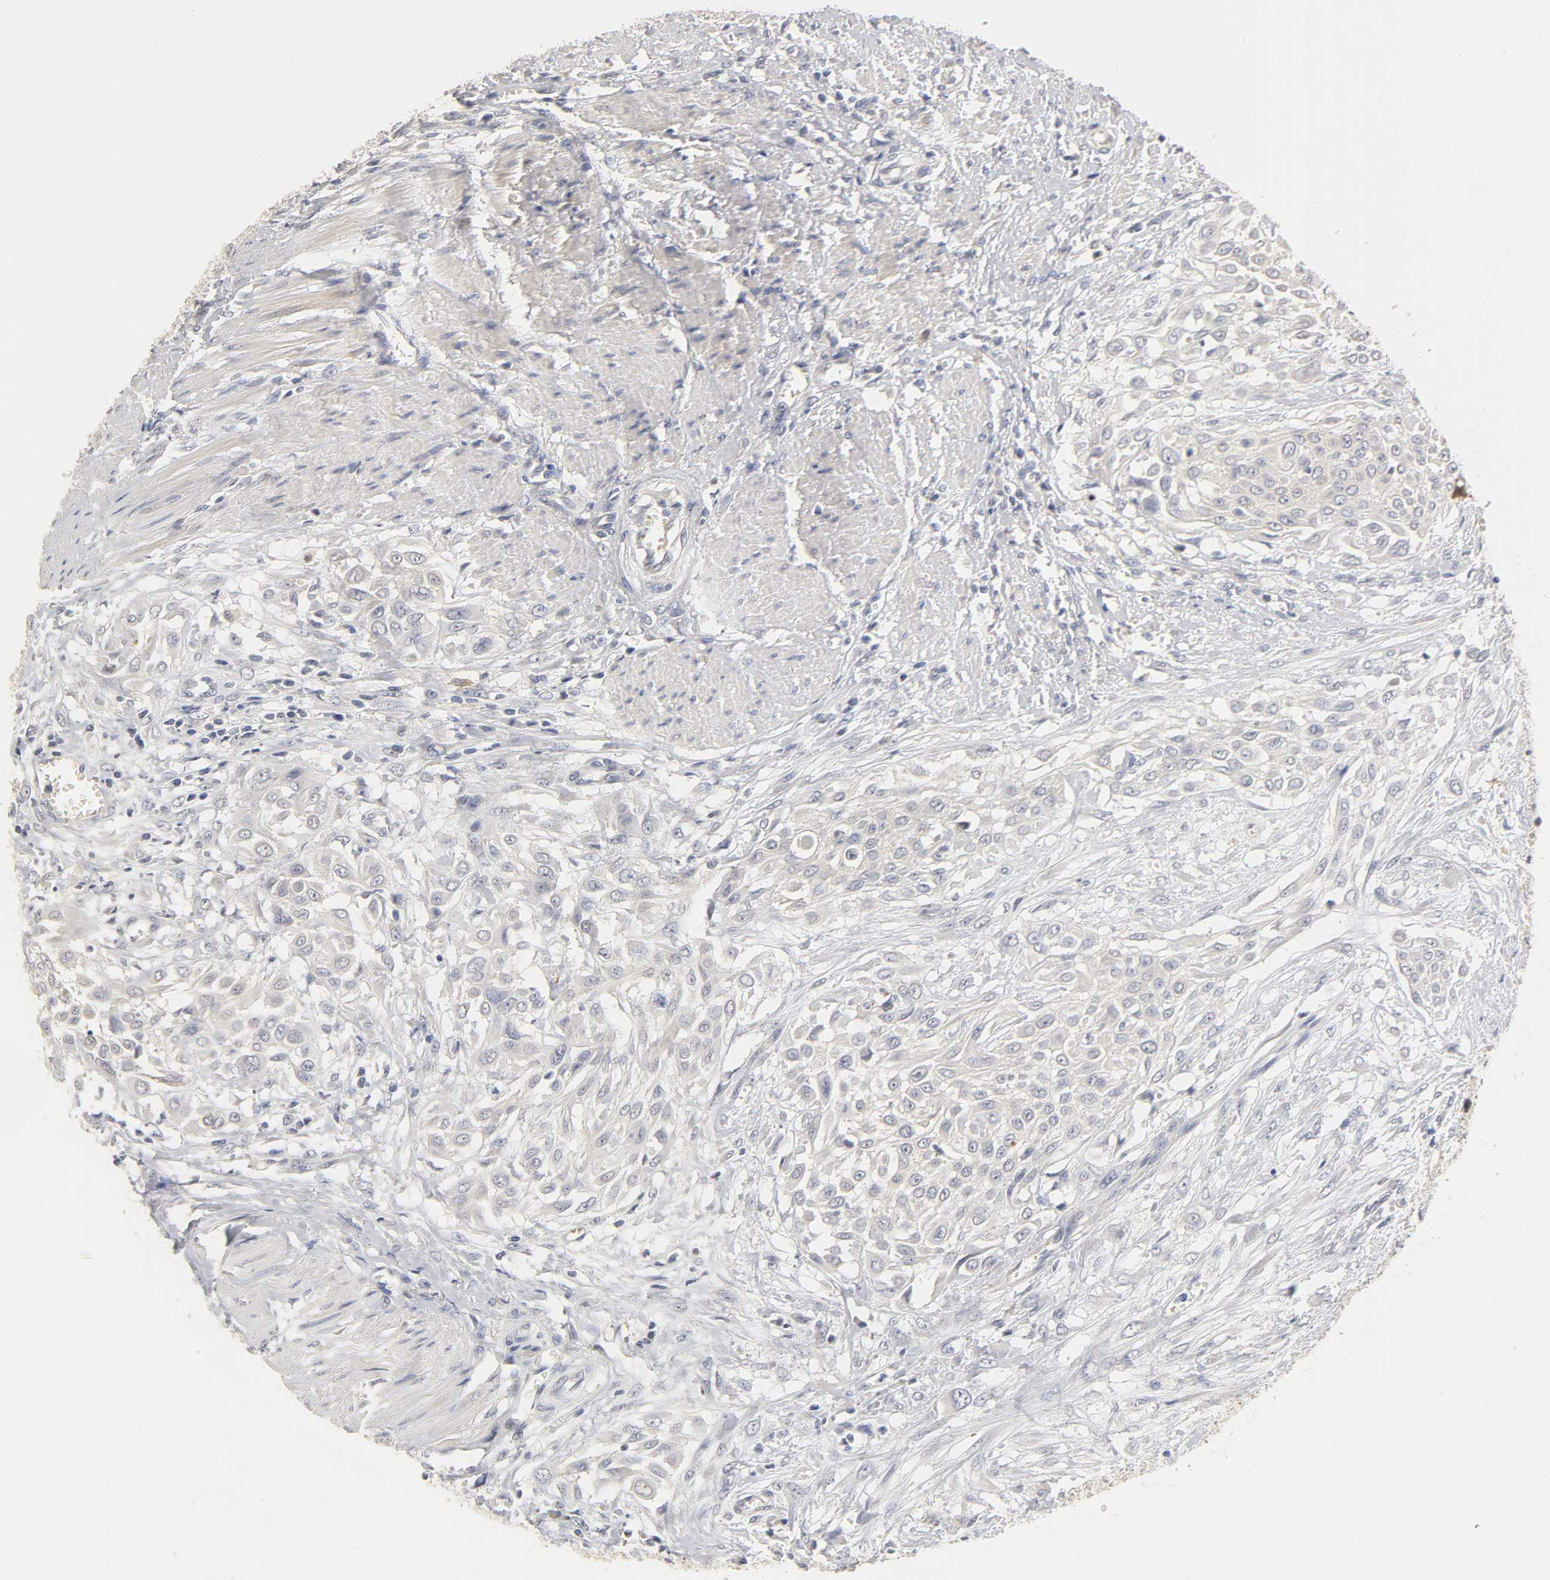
{"staining": {"intensity": "negative", "quantity": "none", "location": "none"}, "tissue": "urothelial cancer", "cell_type": "Tumor cells", "image_type": "cancer", "snomed": [{"axis": "morphology", "description": "Urothelial carcinoma, High grade"}, {"axis": "topography", "description": "Urinary bladder"}], "caption": "Photomicrograph shows no protein staining in tumor cells of high-grade urothelial carcinoma tissue.", "gene": "OVOL1", "patient": {"sex": "male", "age": 57}}